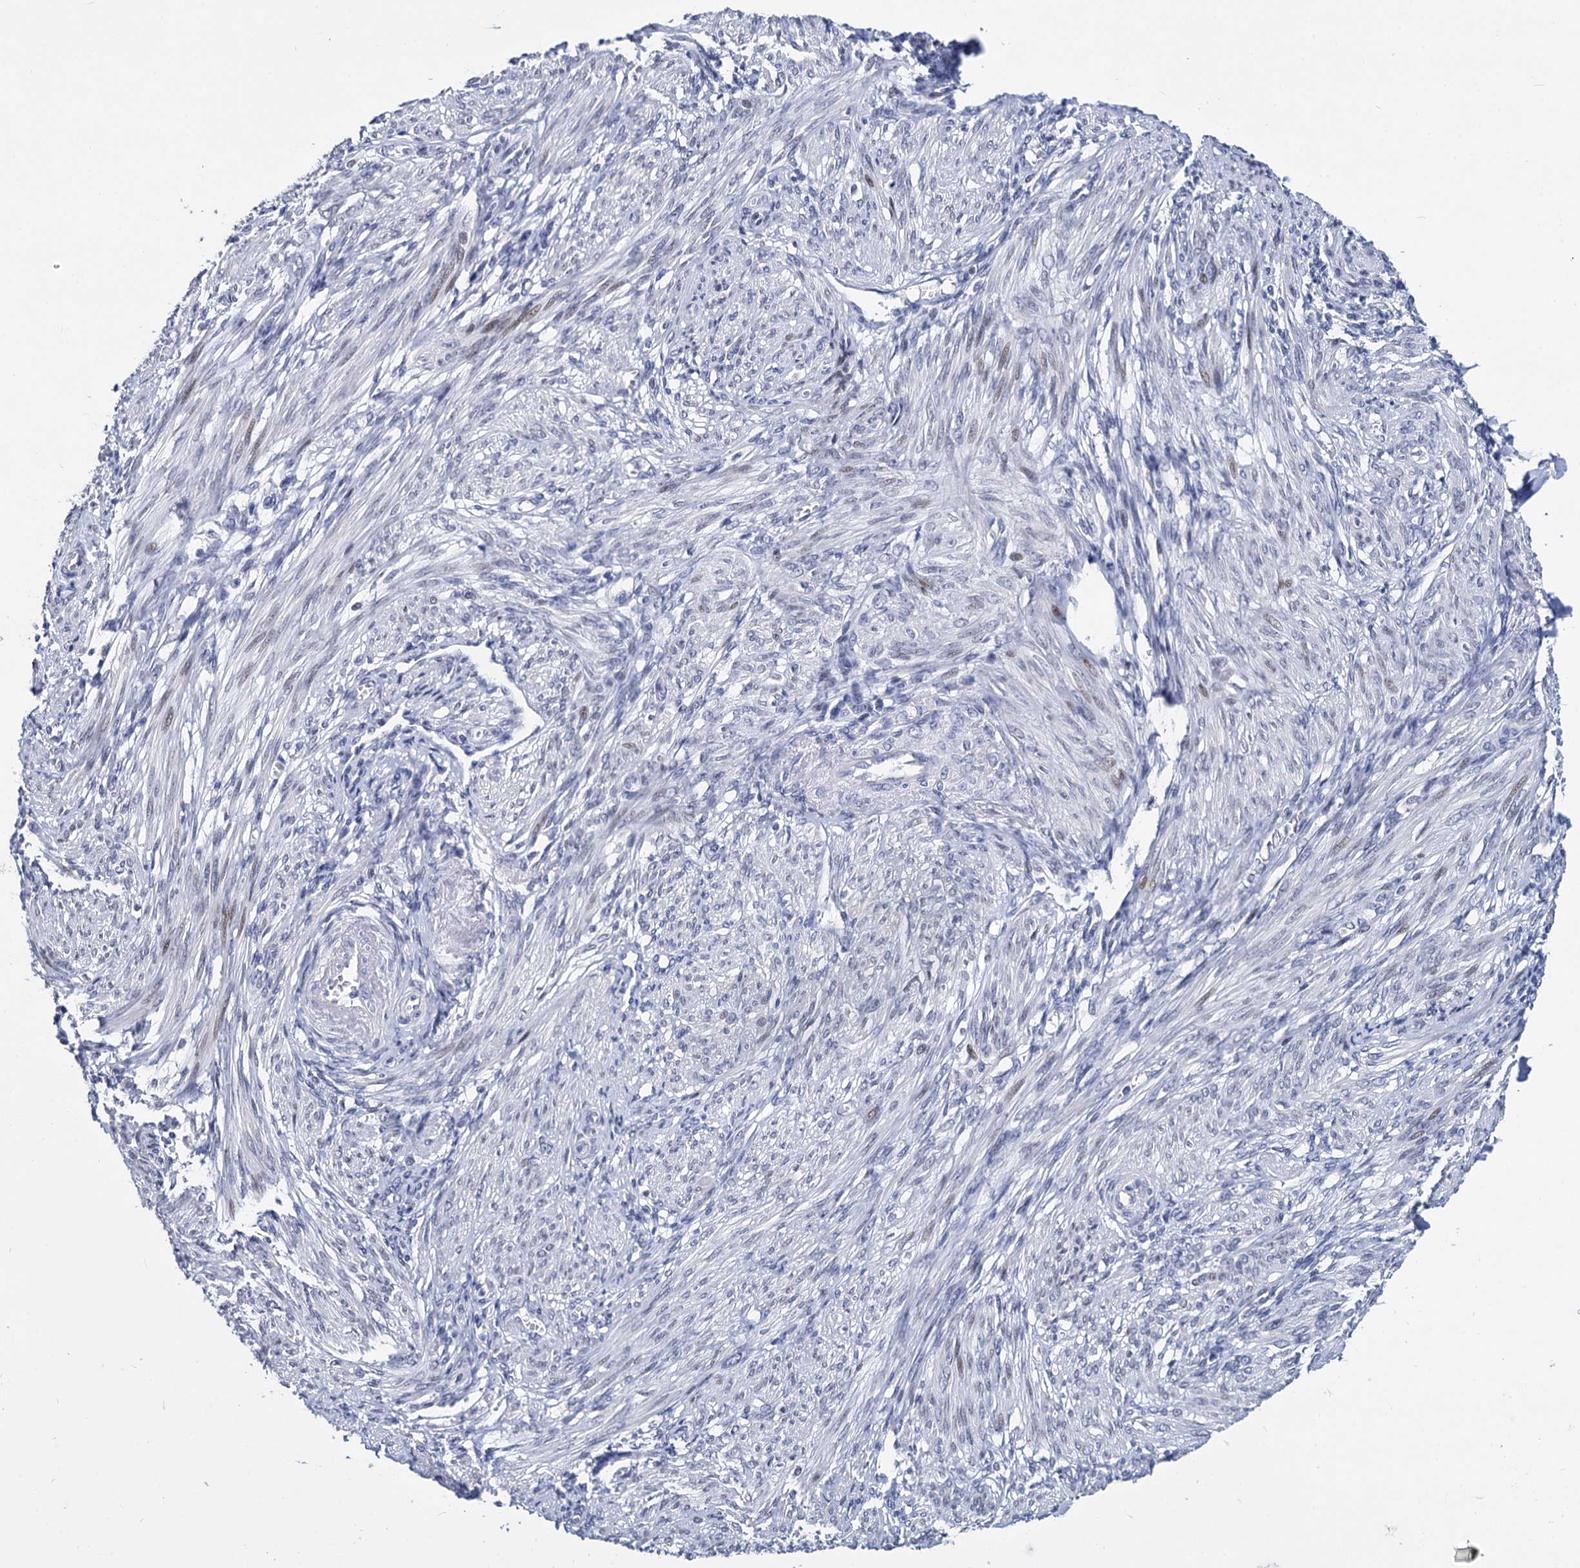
{"staining": {"intensity": "negative", "quantity": "none", "location": "none"}, "tissue": "smooth muscle", "cell_type": "Smooth muscle cells", "image_type": "normal", "snomed": [{"axis": "morphology", "description": "Normal tissue, NOS"}, {"axis": "topography", "description": "Smooth muscle"}], "caption": "IHC photomicrograph of normal smooth muscle: smooth muscle stained with DAB shows no significant protein expression in smooth muscle cells.", "gene": "MAGEA4", "patient": {"sex": "female", "age": 39}}